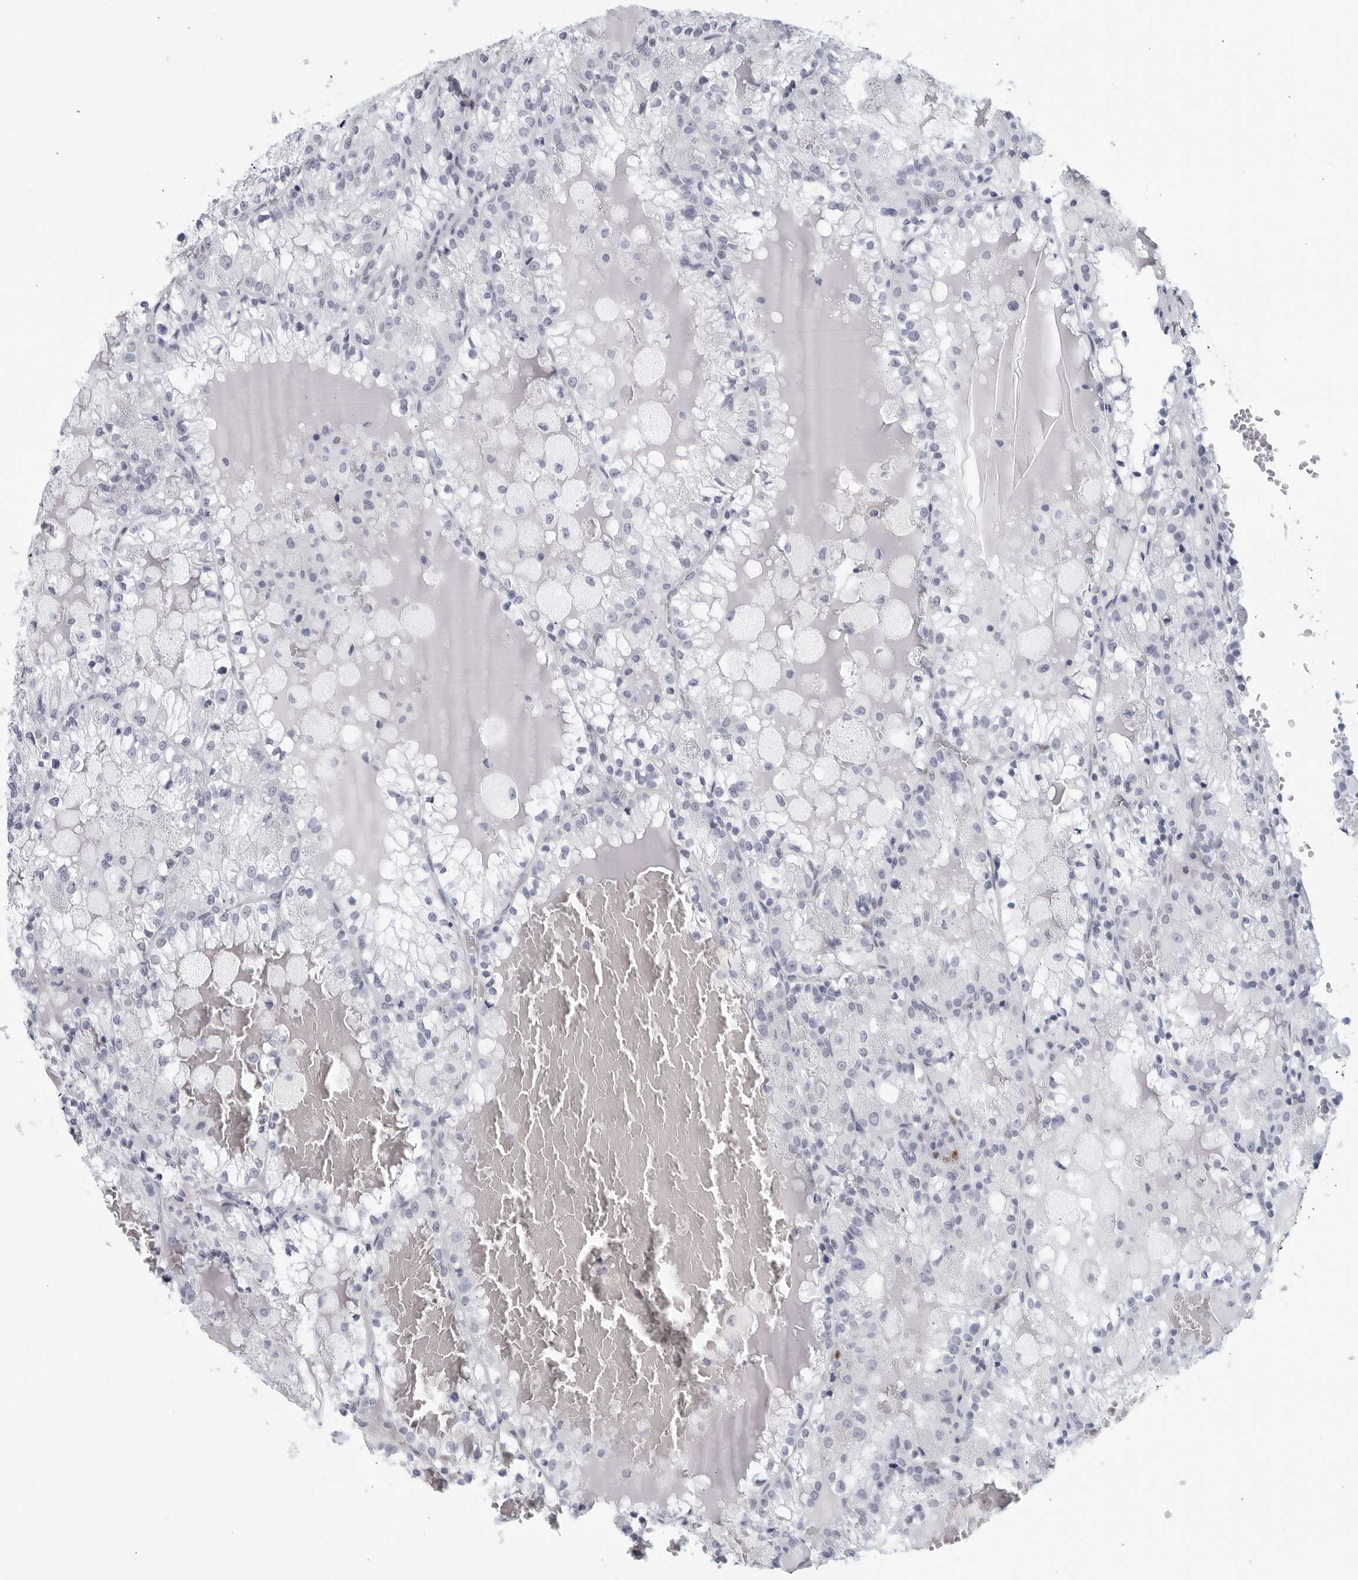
{"staining": {"intensity": "negative", "quantity": "none", "location": "none"}, "tissue": "renal cancer", "cell_type": "Tumor cells", "image_type": "cancer", "snomed": [{"axis": "morphology", "description": "Adenocarcinoma, NOS"}, {"axis": "topography", "description": "Kidney"}], "caption": "A photomicrograph of renal cancer stained for a protein exhibits no brown staining in tumor cells.", "gene": "KLK7", "patient": {"sex": "female", "age": 56}}